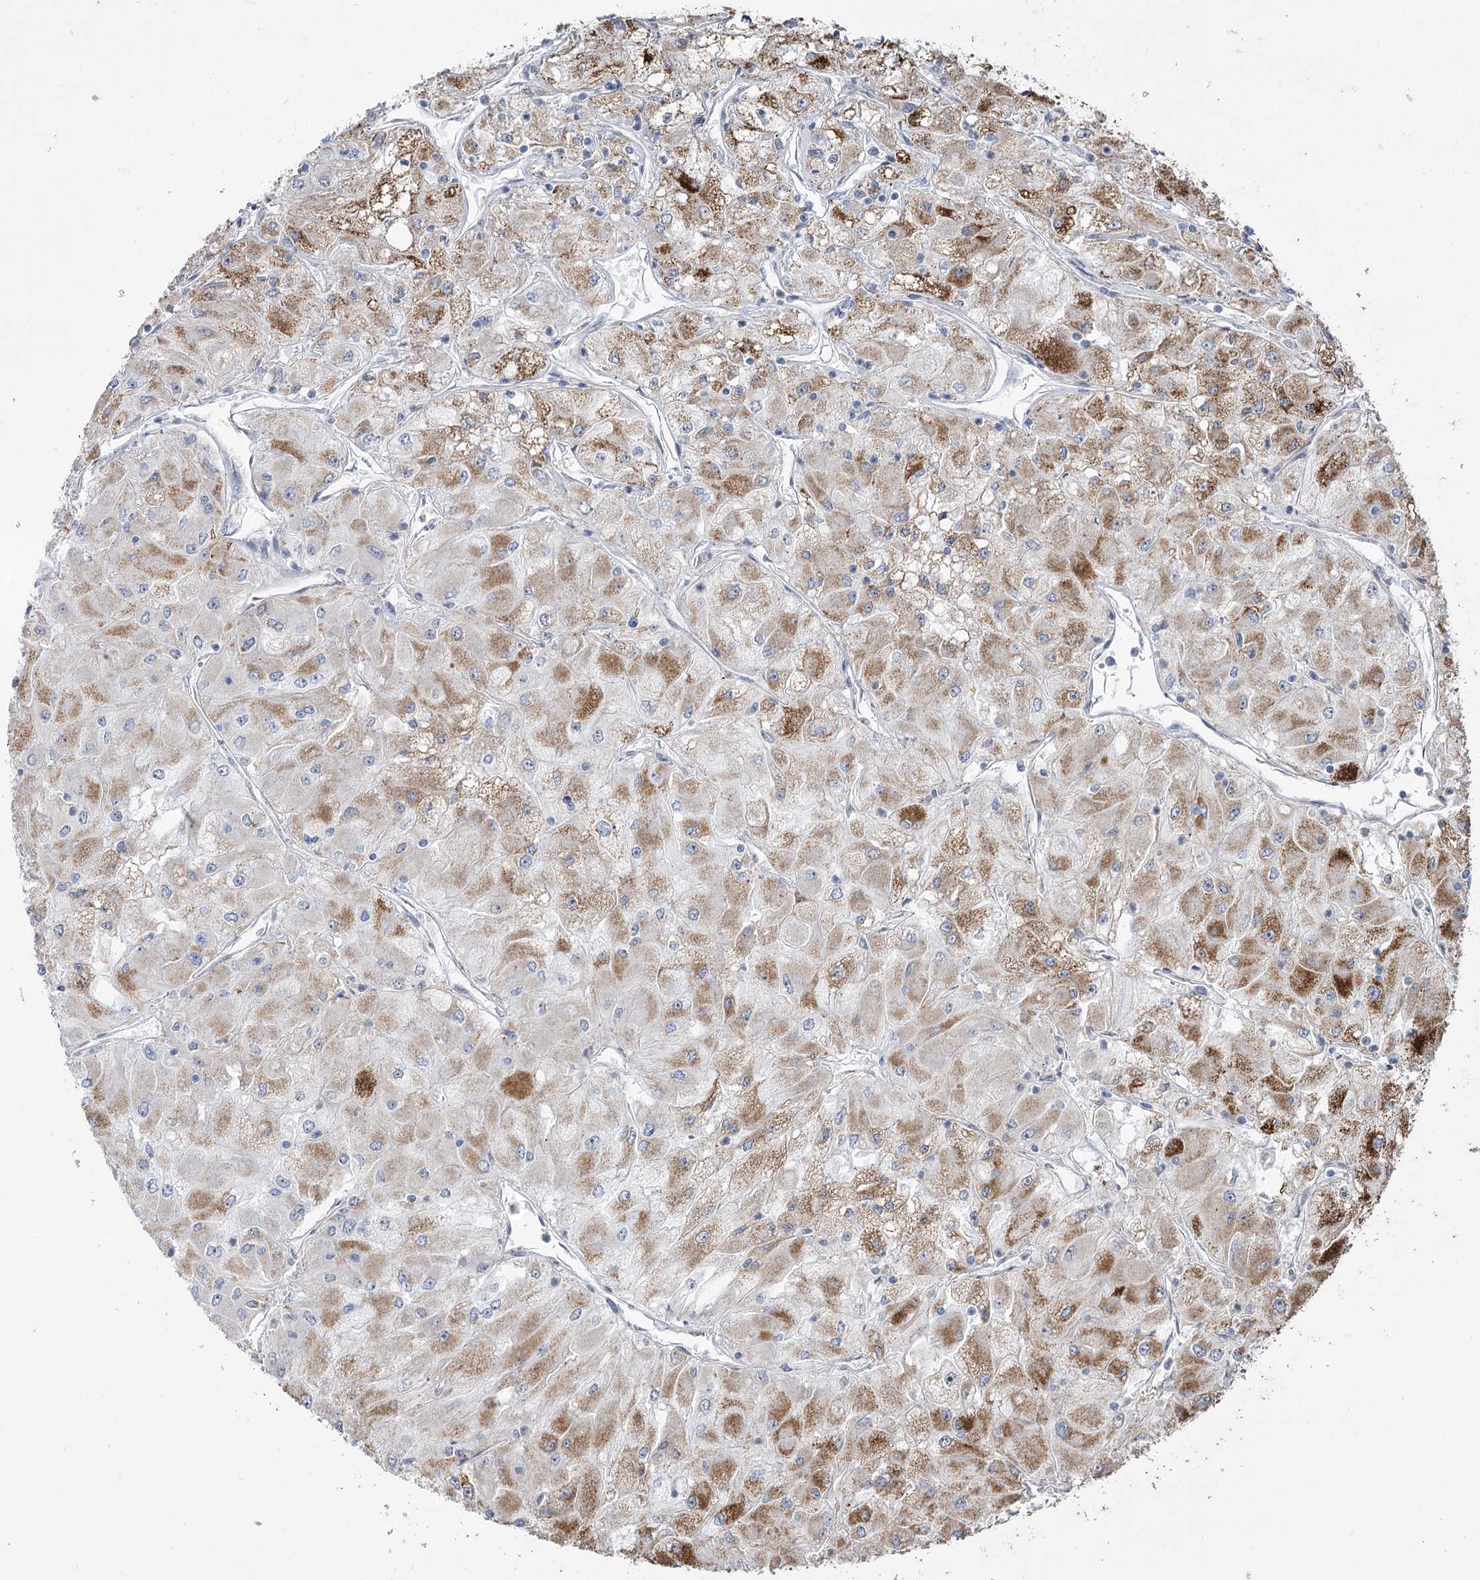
{"staining": {"intensity": "moderate", "quantity": "25%-75%", "location": "cytoplasmic/membranous"}, "tissue": "renal cancer", "cell_type": "Tumor cells", "image_type": "cancer", "snomed": [{"axis": "morphology", "description": "Adenocarcinoma, NOS"}, {"axis": "topography", "description": "Kidney"}], "caption": "IHC micrograph of human renal cancer stained for a protein (brown), which shows medium levels of moderate cytoplasmic/membranous expression in approximately 25%-75% of tumor cells.", "gene": "ZSCAN23", "patient": {"sex": "male", "age": 80}}